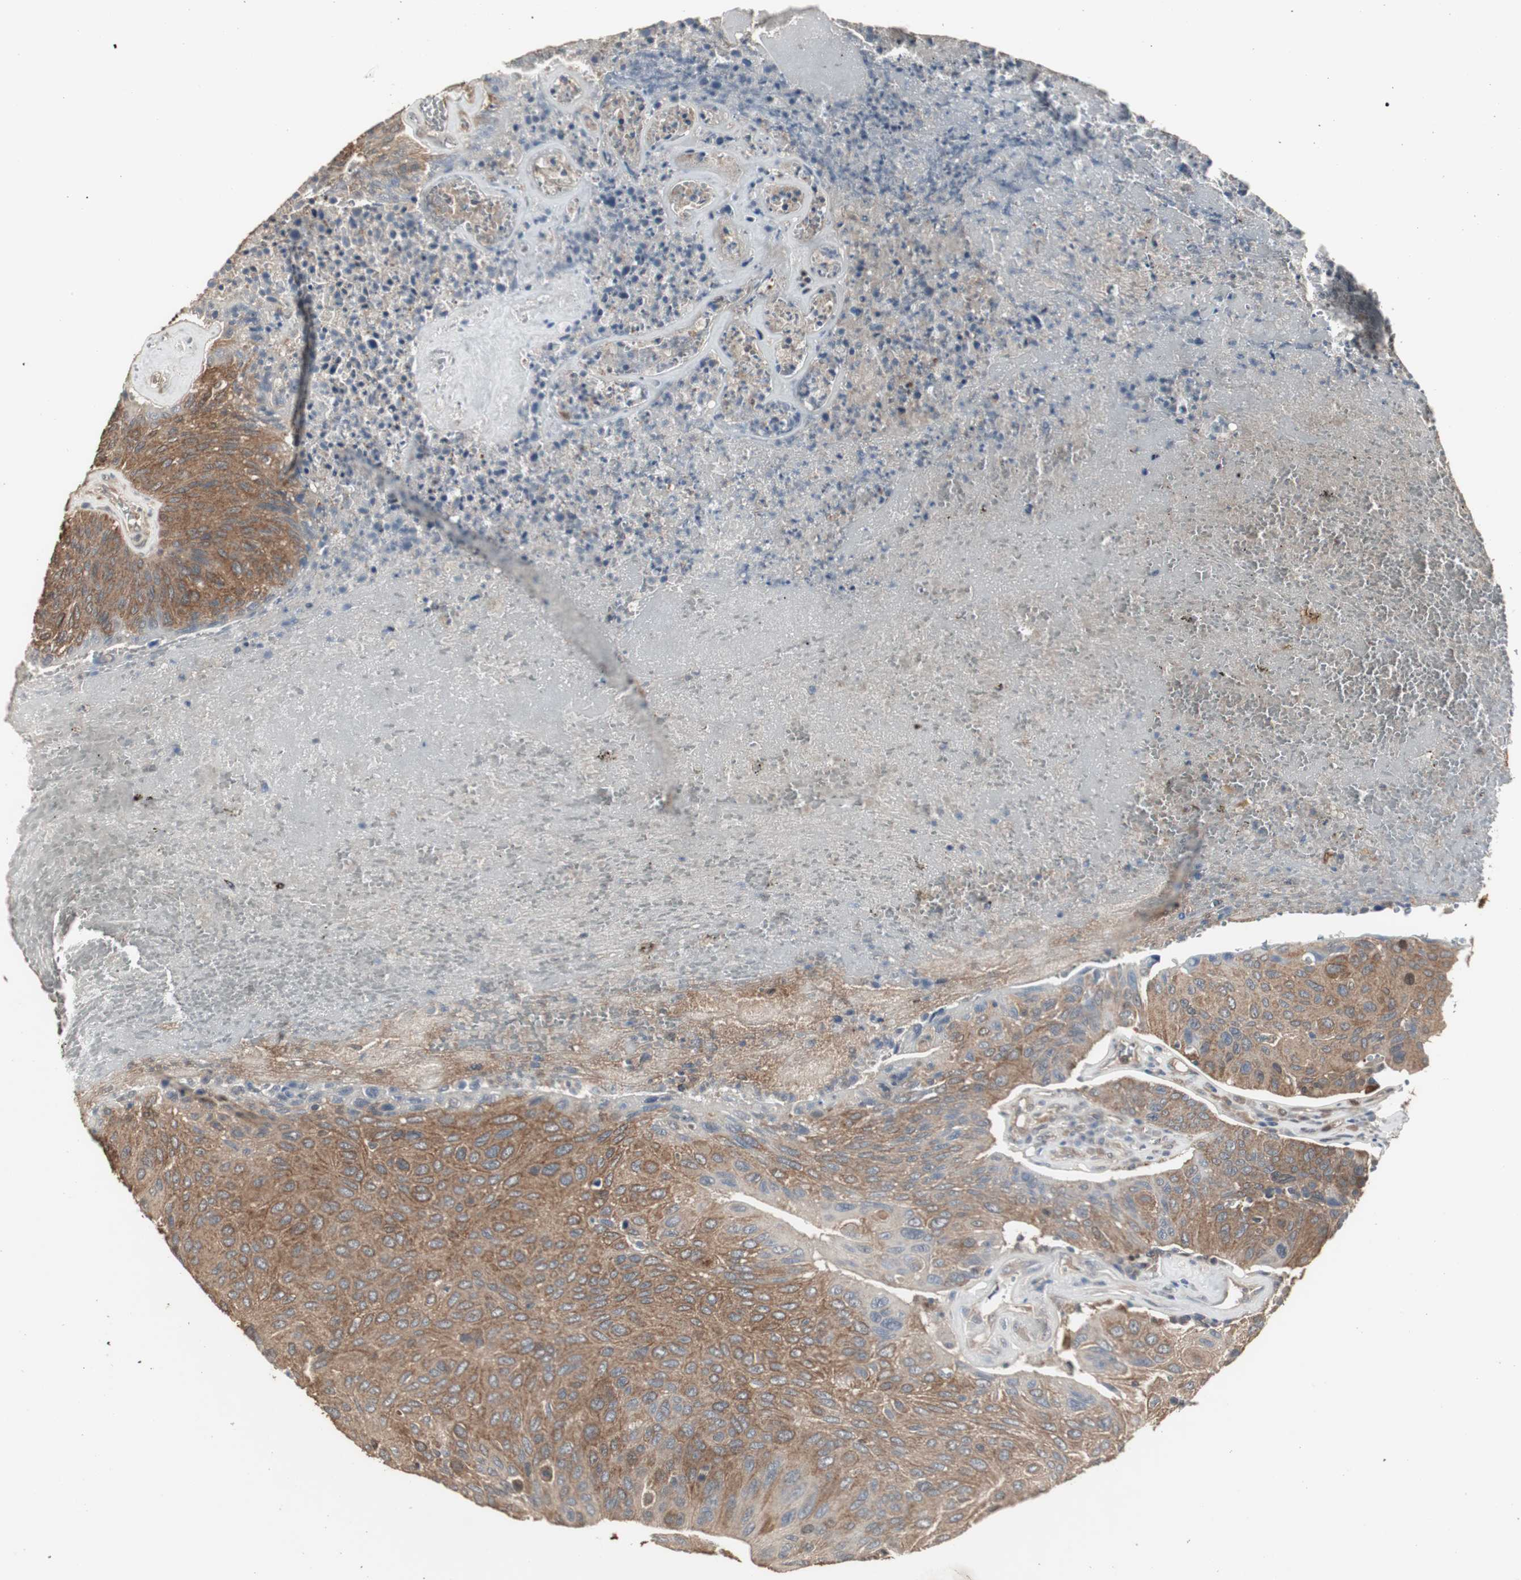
{"staining": {"intensity": "weak", "quantity": ">75%", "location": "cytoplasmic/membranous"}, "tissue": "urothelial cancer", "cell_type": "Tumor cells", "image_type": "cancer", "snomed": [{"axis": "morphology", "description": "Urothelial carcinoma, High grade"}, {"axis": "topography", "description": "Urinary bladder"}], "caption": "There is low levels of weak cytoplasmic/membranous positivity in tumor cells of urothelial carcinoma (high-grade), as demonstrated by immunohistochemical staining (brown color).", "gene": "HPRT1", "patient": {"sex": "male", "age": 66}}